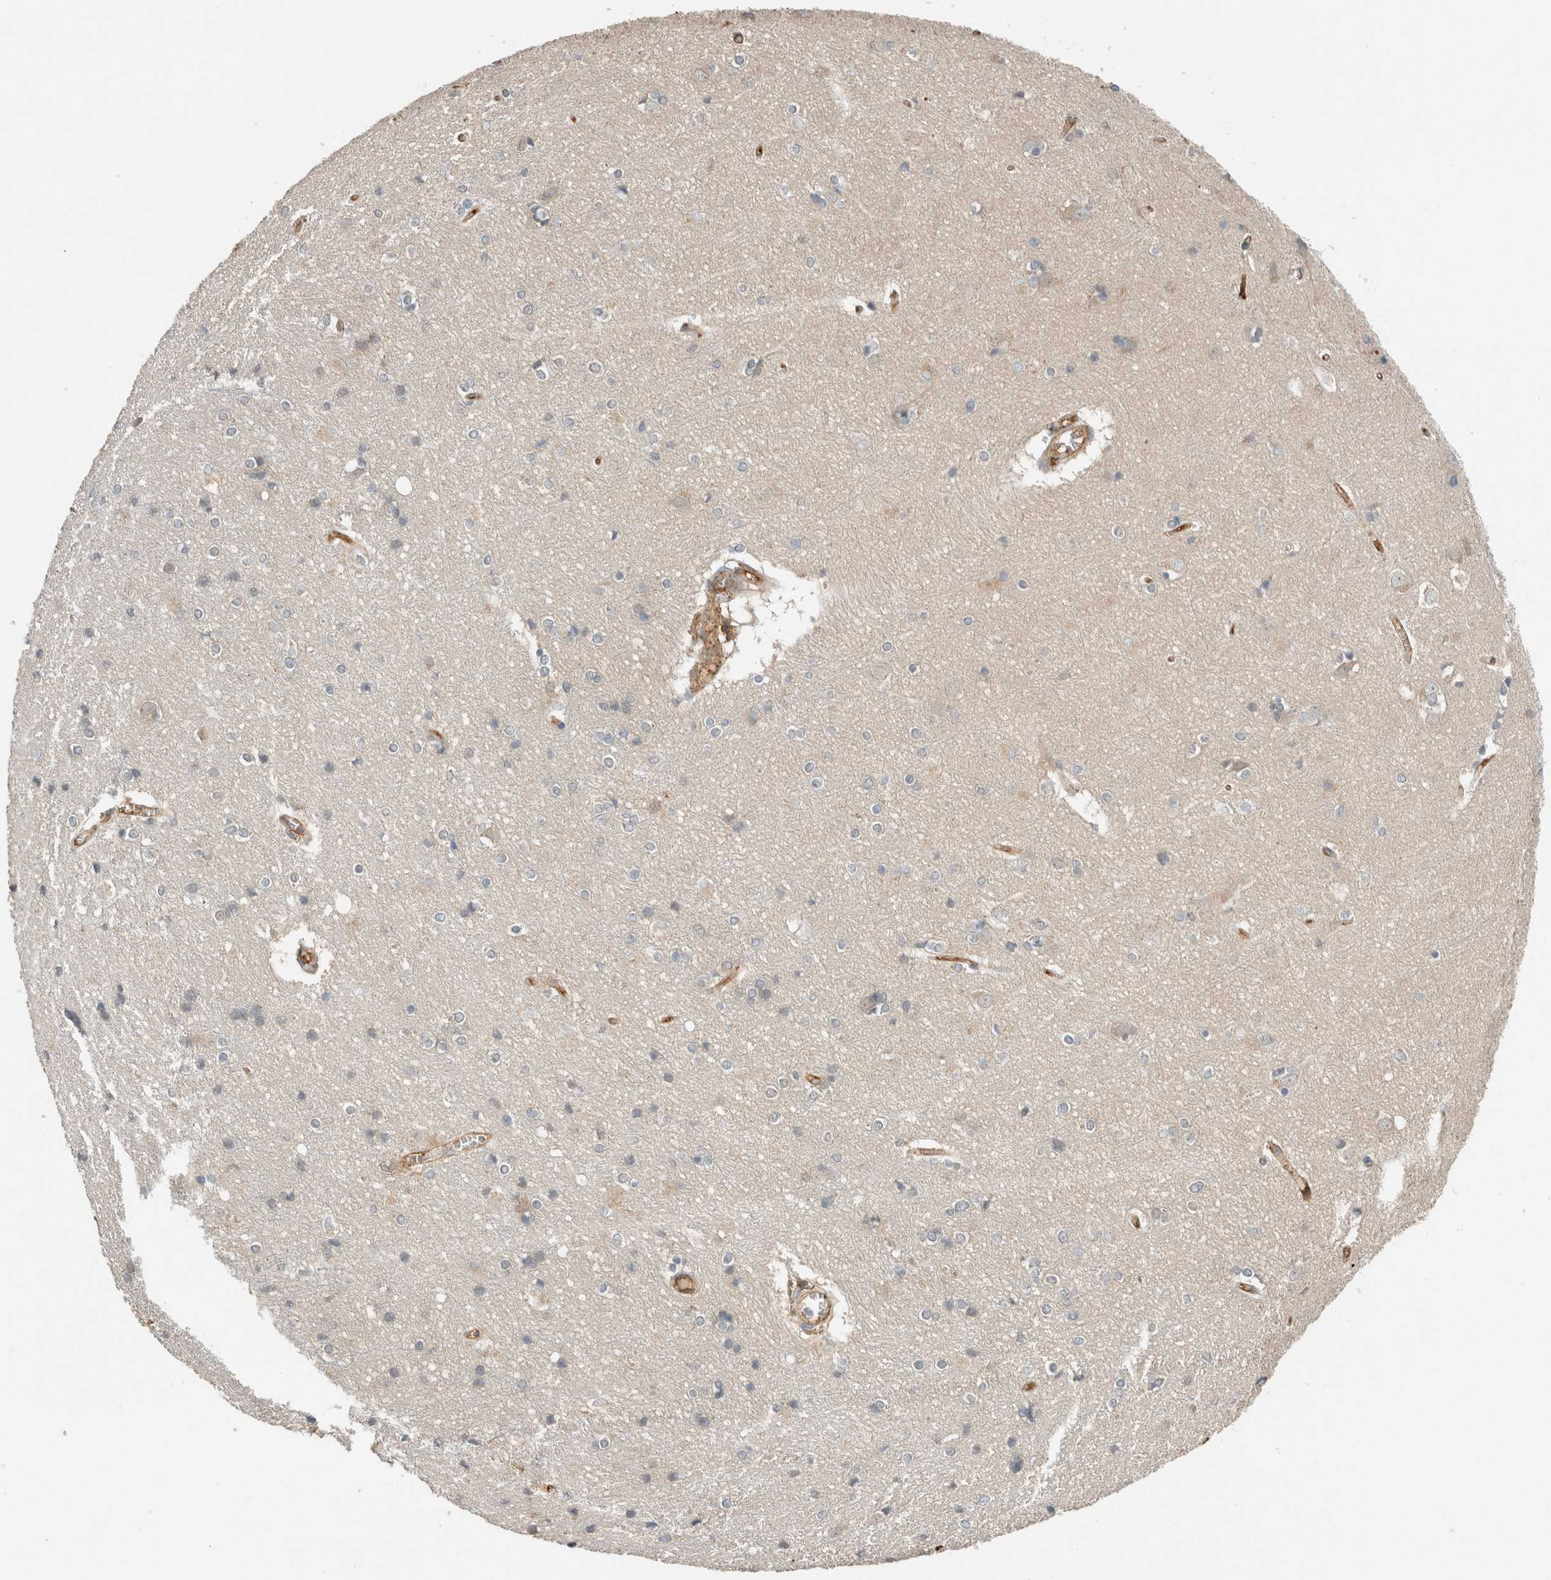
{"staining": {"intensity": "moderate", "quantity": "25%-75%", "location": "cytoplasmic/membranous"}, "tissue": "cerebral cortex", "cell_type": "Endothelial cells", "image_type": "normal", "snomed": [{"axis": "morphology", "description": "Normal tissue, NOS"}, {"axis": "topography", "description": "Cerebral cortex"}], "caption": "IHC of unremarkable cerebral cortex shows medium levels of moderate cytoplasmic/membranous staining in approximately 25%-75% of endothelial cells. The staining was performed using DAB (3,3'-diaminobenzidine) to visualize the protein expression in brown, while the nuclei were stained in blue with hematoxylin (Magnification: 20x).", "gene": "PFDN4", "patient": {"sex": "male", "age": 54}}